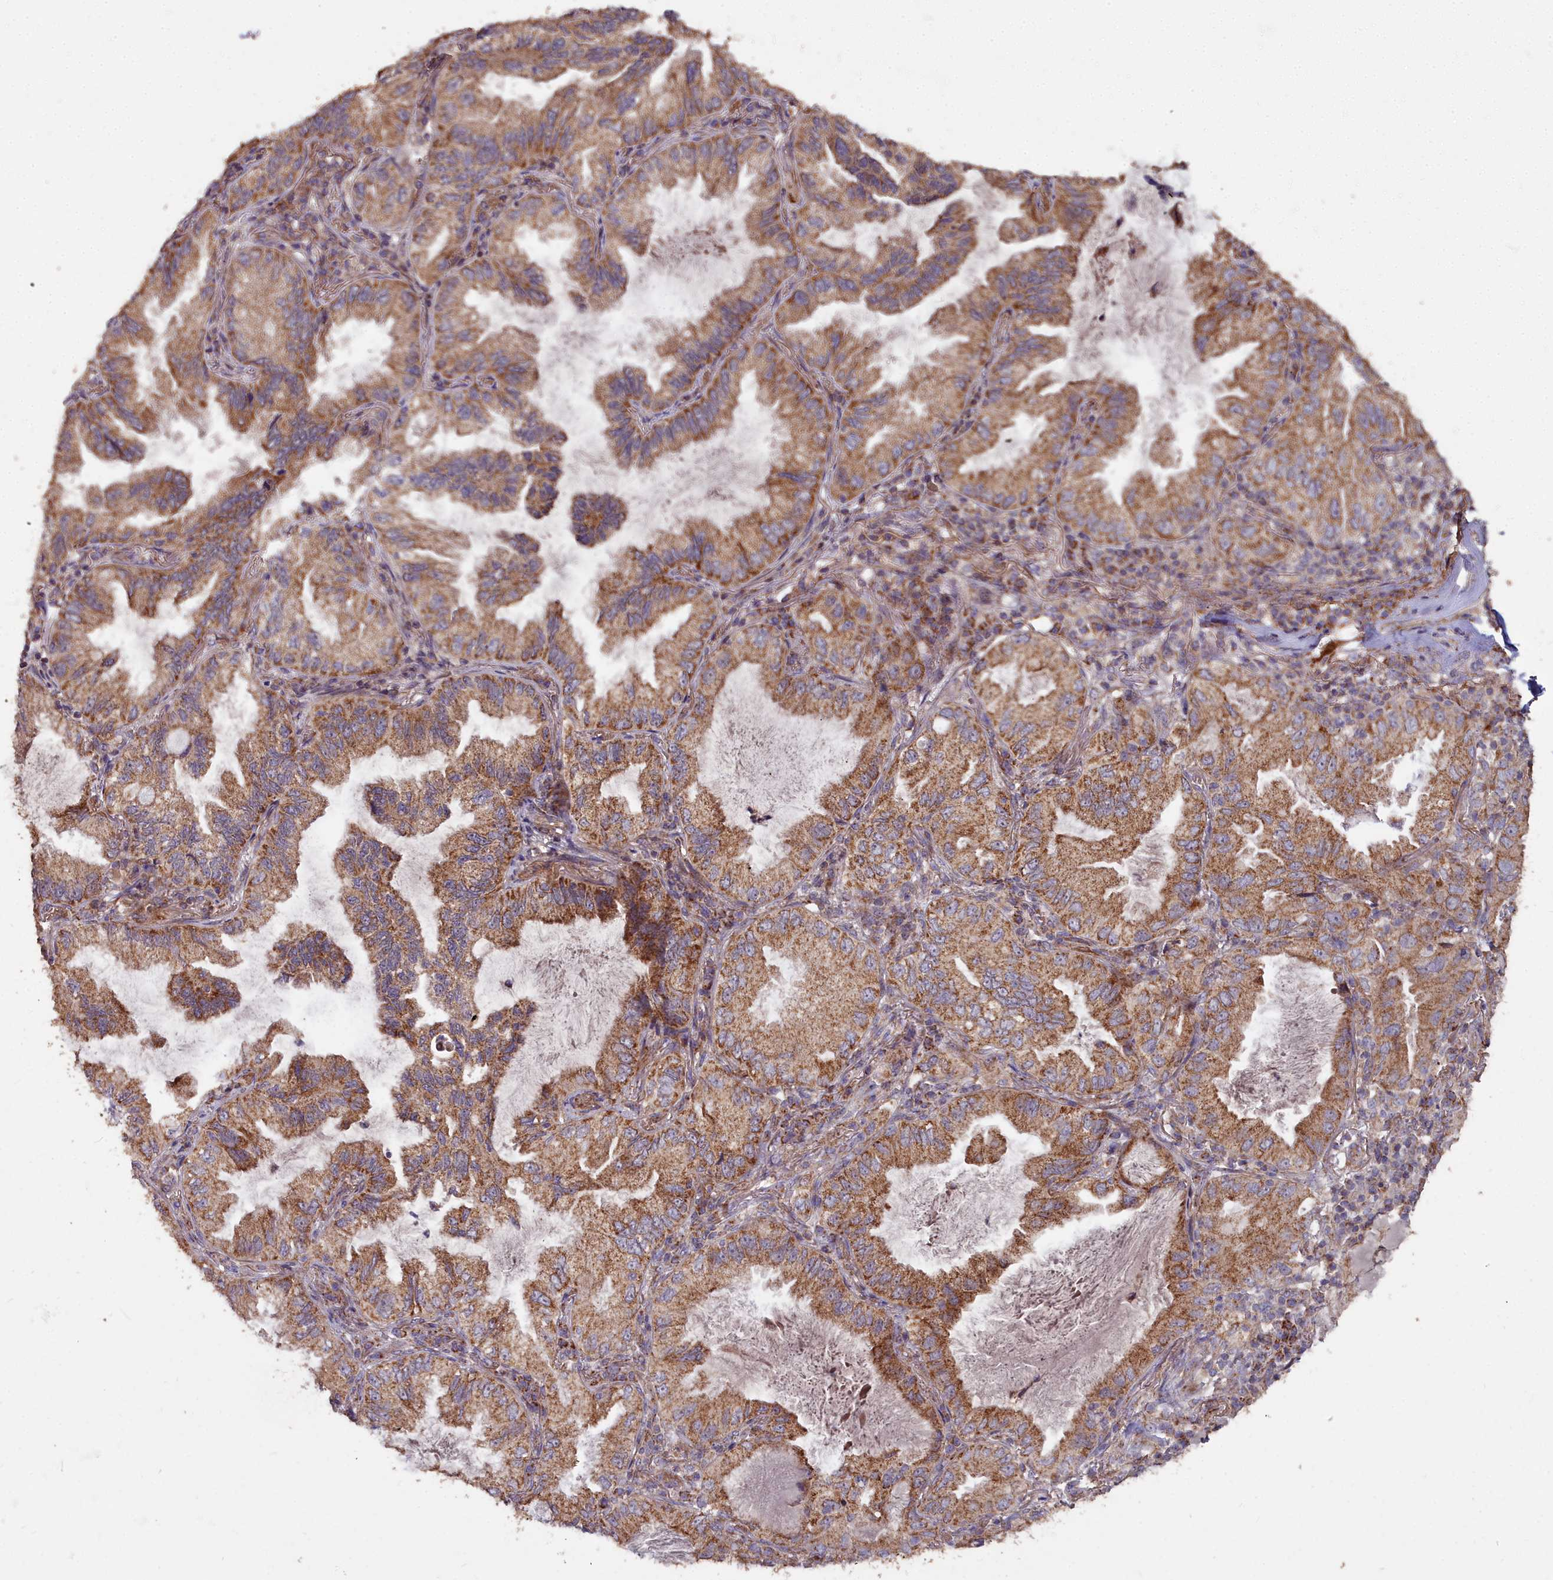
{"staining": {"intensity": "moderate", "quantity": ">75%", "location": "cytoplasmic/membranous"}, "tissue": "lung cancer", "cell_type": "Tumor cells", "image_type": "cancer", "snomed": [{"axis": "morphology", "description": "Adenocarcinoma, NOS"}, {"axis": "topography", "description": "Lung"}], "caption": "A brown stain shows moderate cytoplasmic/membranous staining of a protein in human lung cancer tumor cells.", "gene": "COX11", "patient": {"sex": "female", "age": 69}}